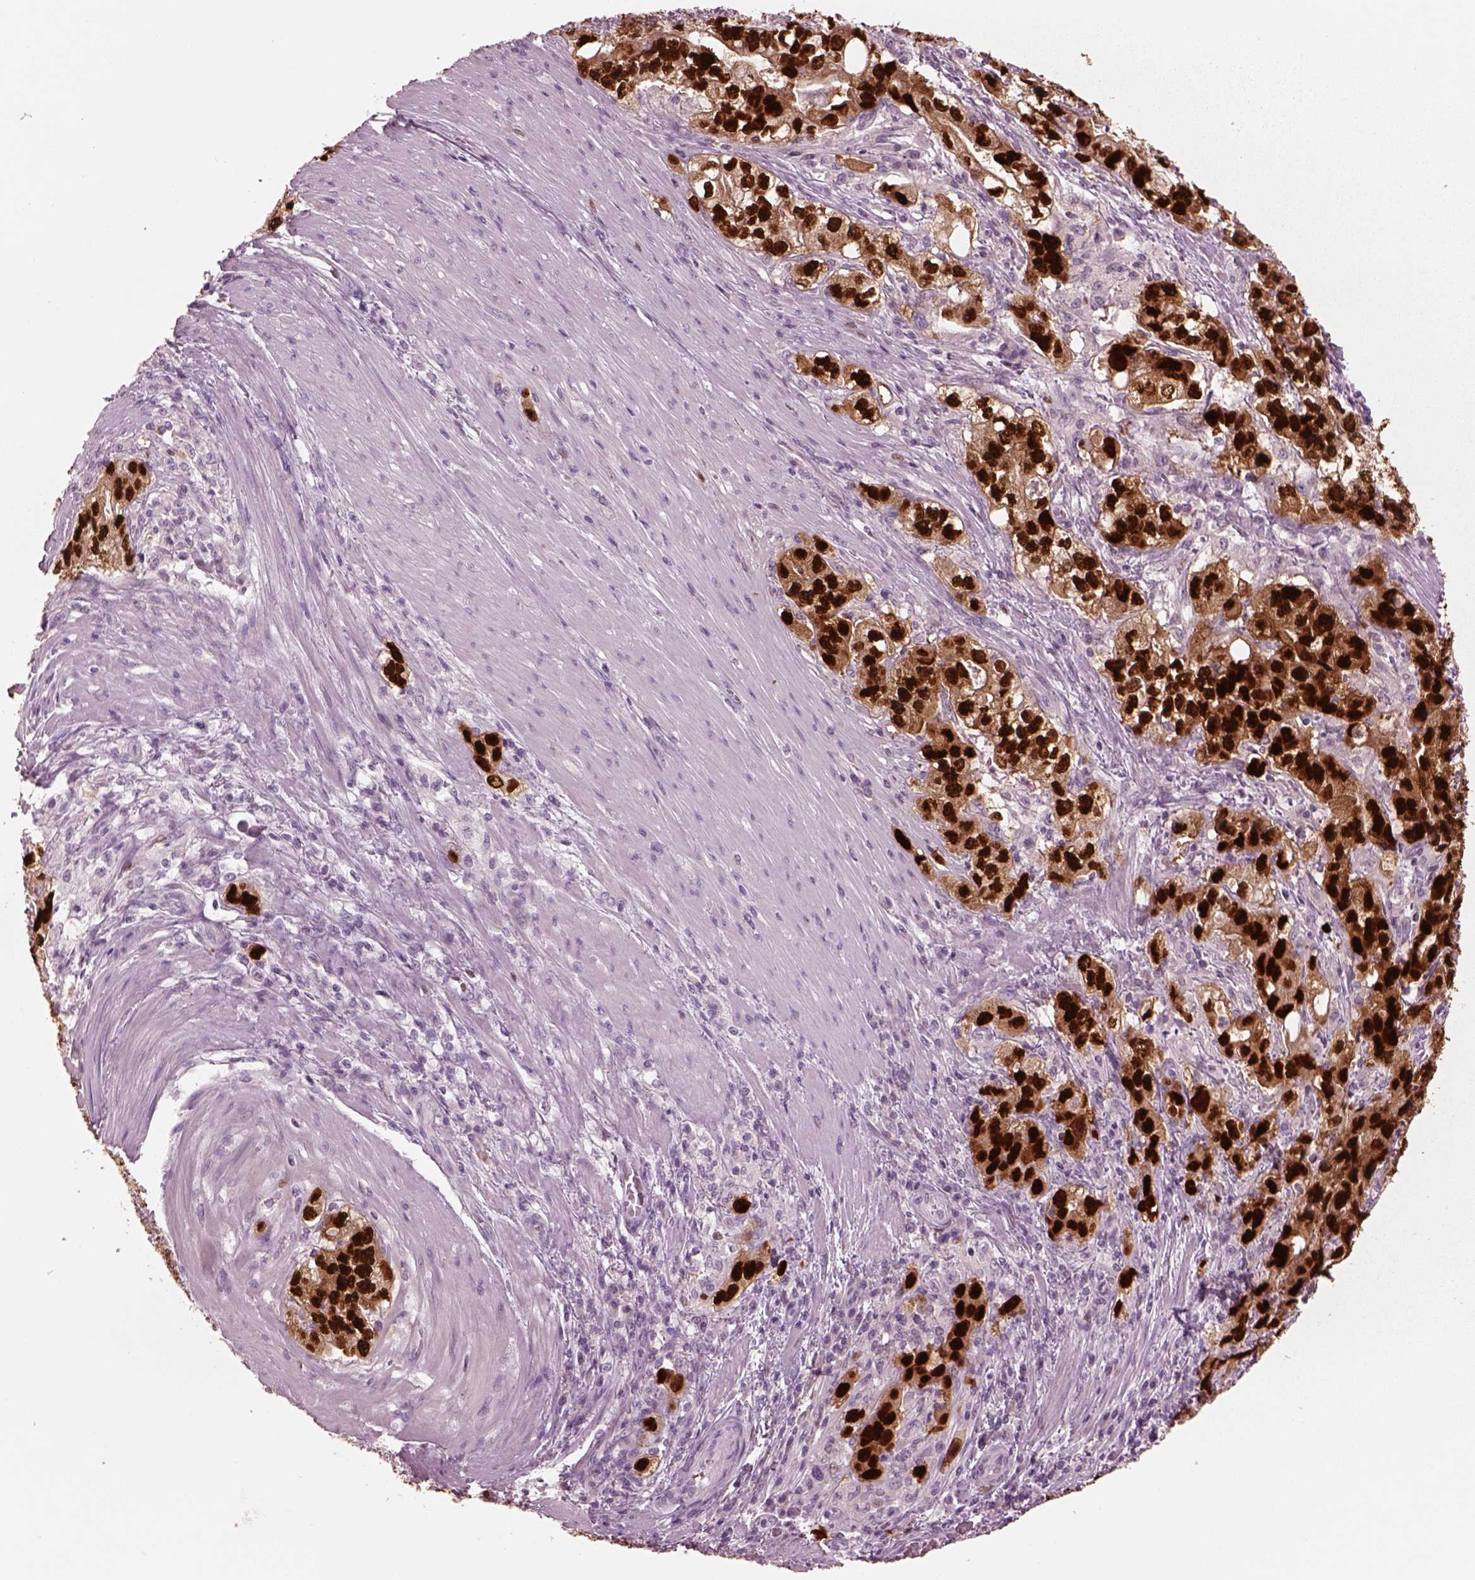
{"staining": {"intensity": "strong", "quantity": ">75%", "location": "nuclear"}, "tissue": "stomach cancer", "cell_type": "Tumor cells", "image_type": "cancer", "snomed": [{"axis": "morphology", "description": "Adenocarcinoma, NOS"}, {"axis": "topography", "description": "Stomach, lower"}], "caption": "Human stomach adenocarcinoma stained with a protein marker reveals strong staining in tumor cells.", "gene": "SOX9", "patient": {"sex": "female", "age": 72}}